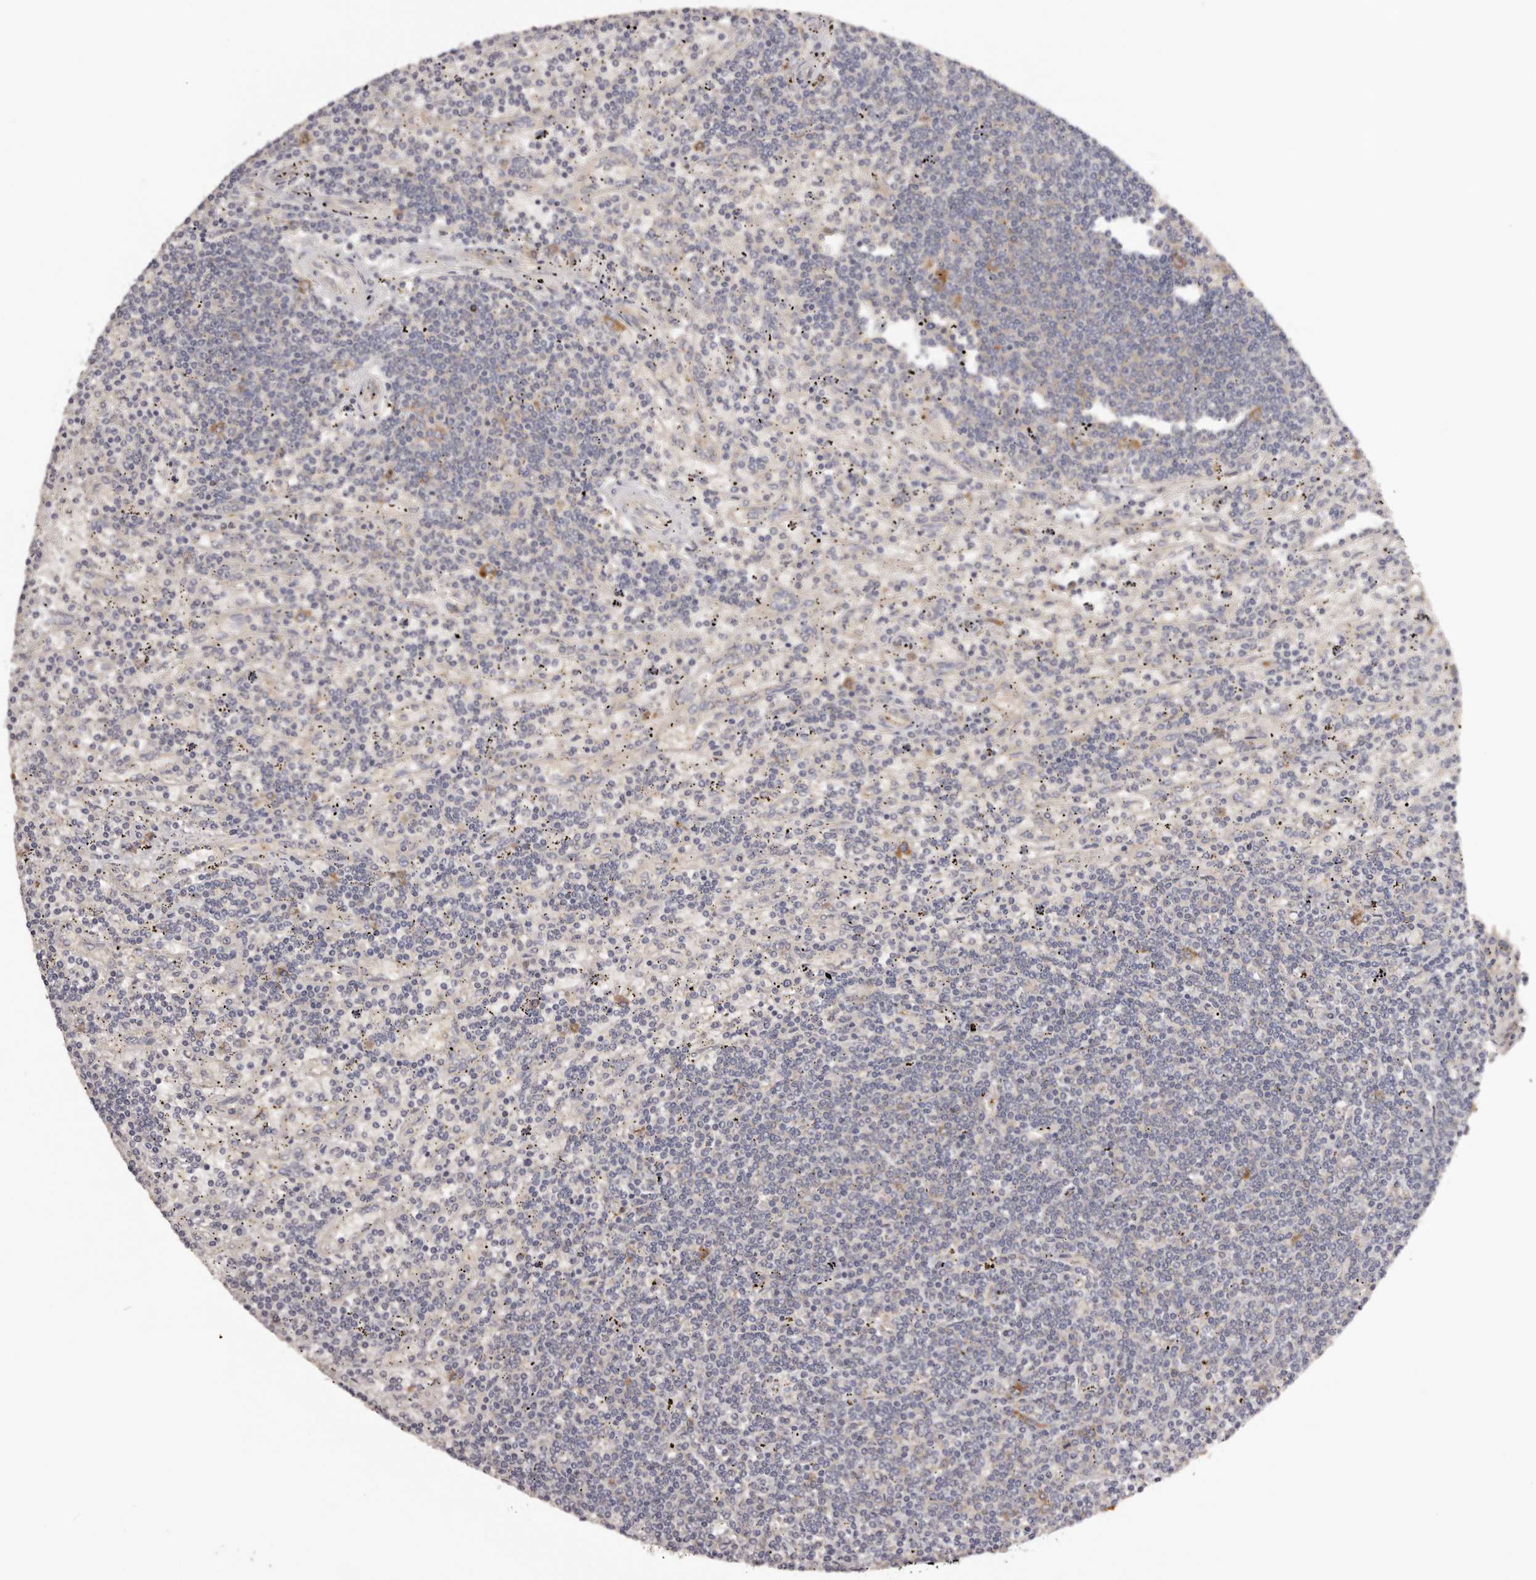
{"staining": {"intensity": "negative", "quantity": "none", "location": "none"}, "tissue": "lymphoma", "cell_type": "Tumor cells", "image_type": "cancer", "snomed": [{"axis": "morphology", "description": "Malignant lymphoma, non-Hodgkin's type, Low grade"}, {"axis": "topography", "description": "Spleen"}], "caption": "Immunohistochemistry (IHC) of human lymphoma shows no staining in tumor cells. (DAB (3,3'-diaminobenzidine) IHC visualized using brightfield microscopy, high magnification).", "gene": "LTV1", "patient": {"sex": "male", "age": 76}}